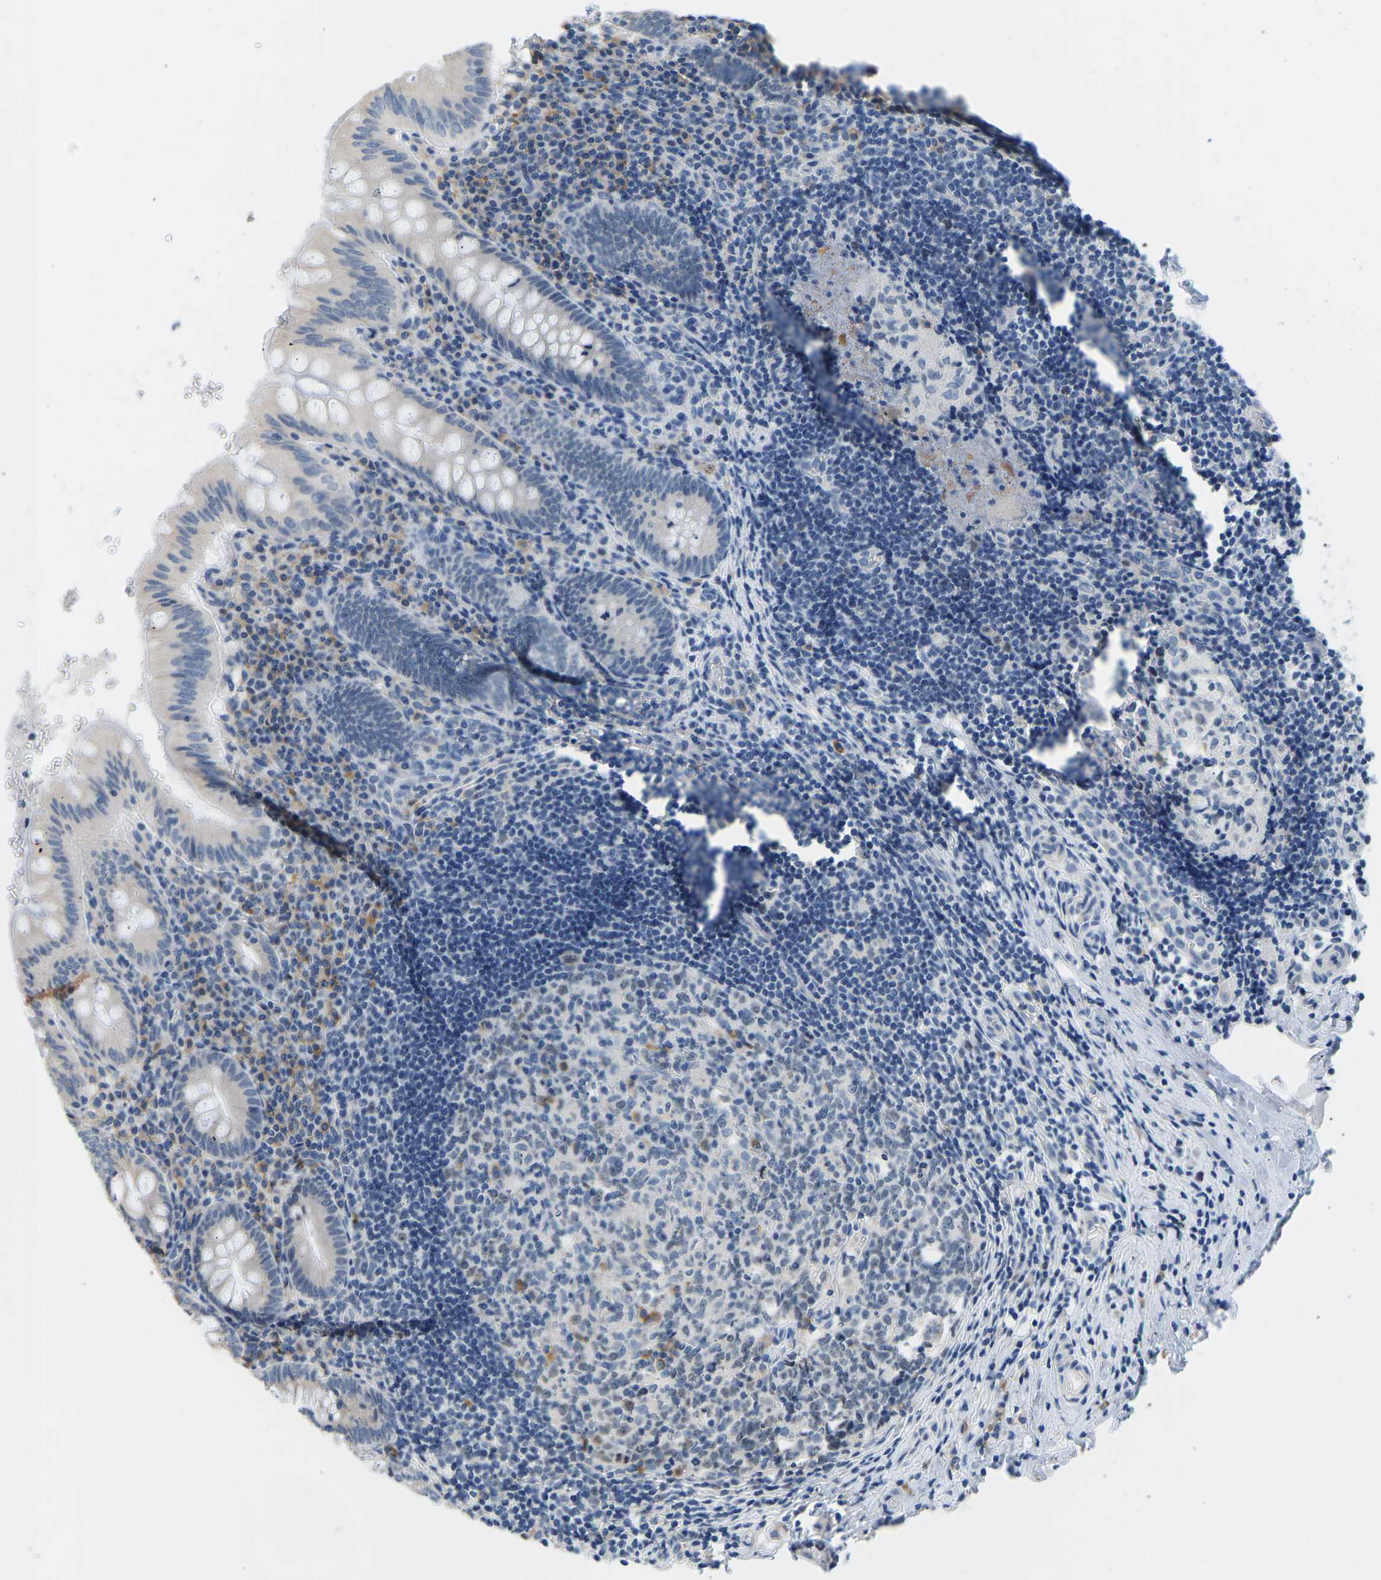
{"staining": {"intensity": "negative", "quantity": "none", "location": "none"}, "tissue": "appendix", "cell_type": "Glandular cells", "image_type": "normal", "snomed": [{"axis": "morphology", "description": "Normal tissue, NOS"}, {"axis": "topography", "description": "Appendix"}], "caption": "An immunohistochemistry image of normal appendix is shown. There is no staining in glandular cells of appendix.", "gene": "VRK1", "patient": {"sex": "male", "age": 8}}